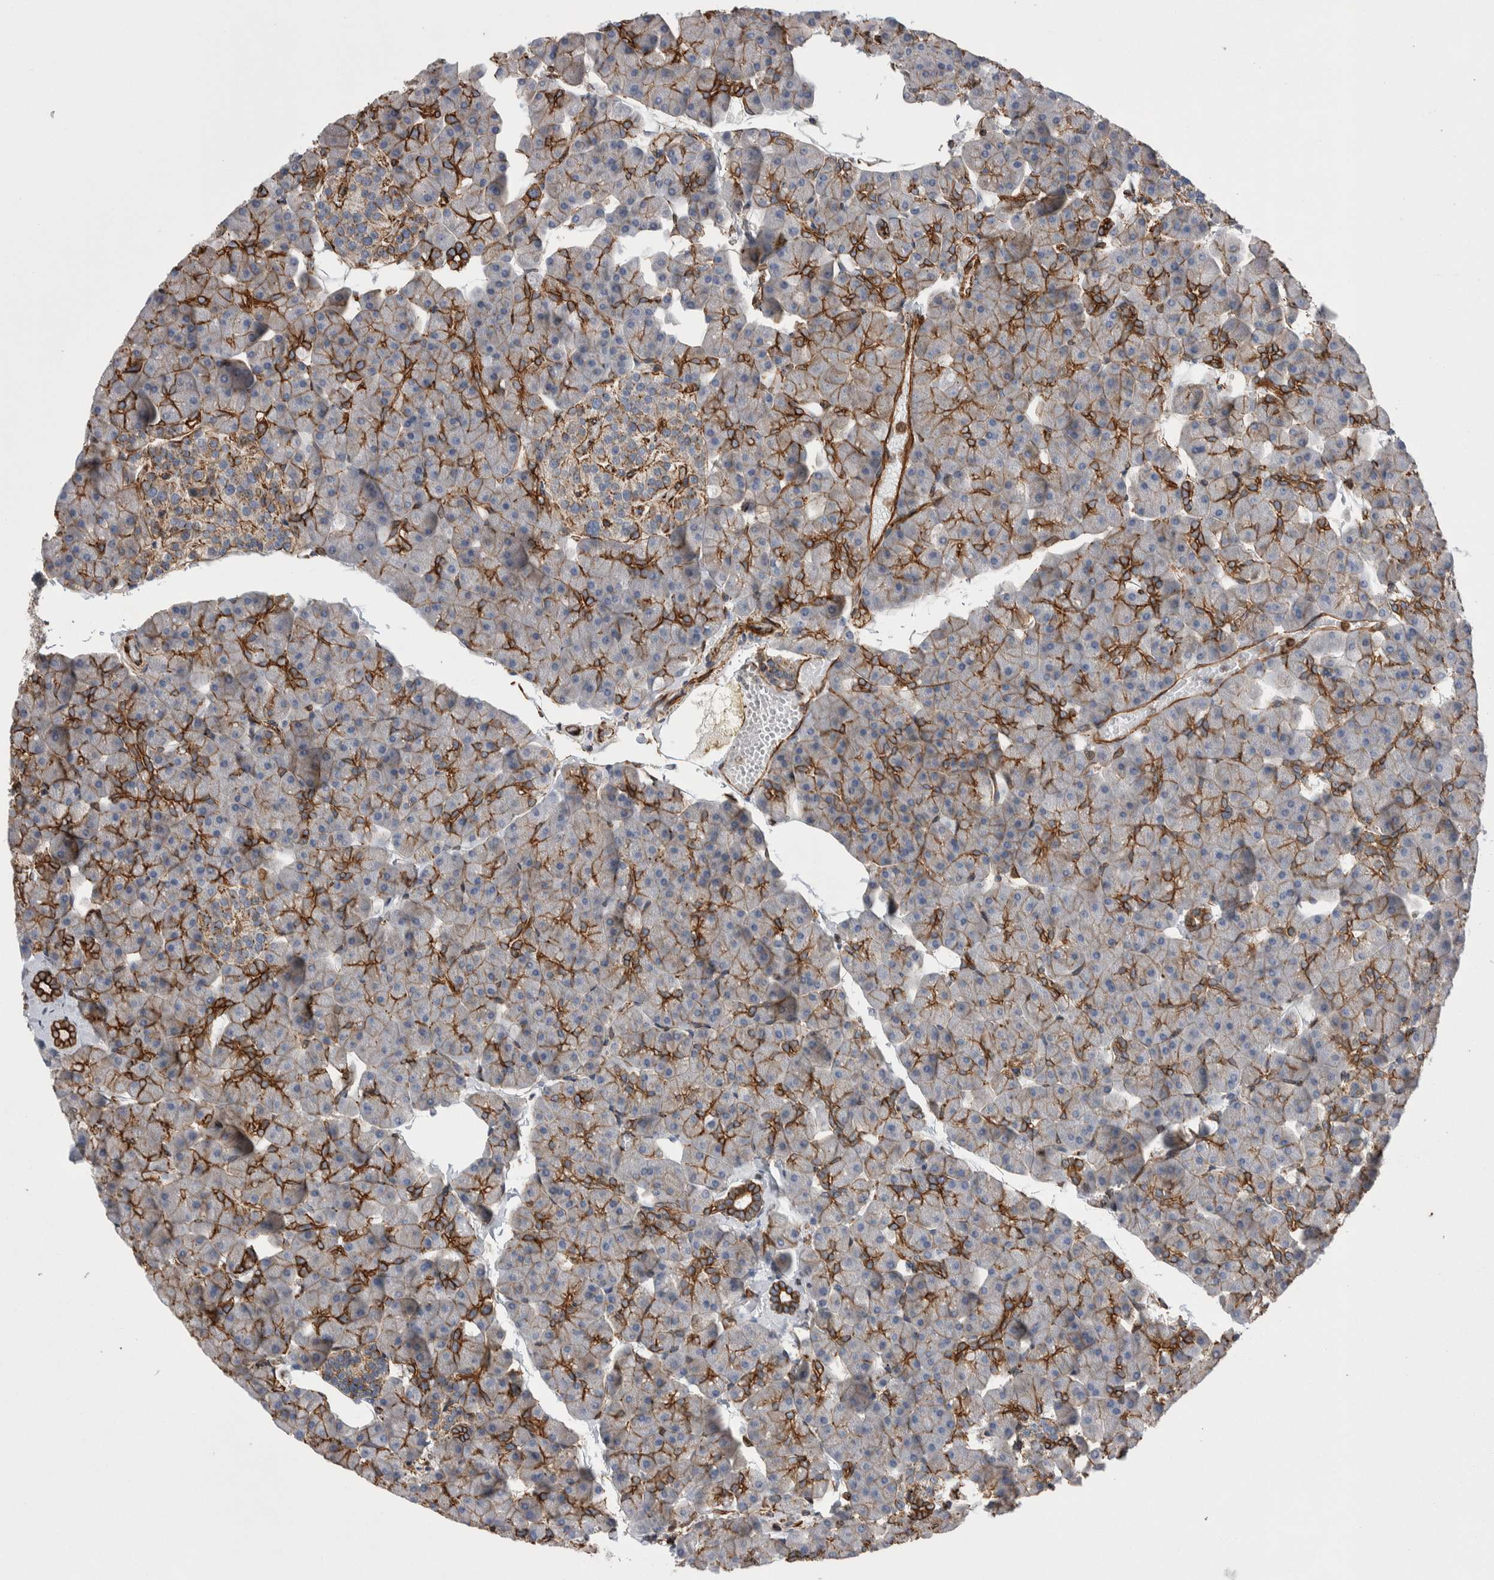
{"staining": {"intensity": "moderate", "quantity": "25%-75%", "location": "cytoplasmic/membranous"}, "tissue": "pancreas", "cell_type": "Exocrine glandular cells", "image_type": "normal", "snomed": [{"axis": "morphology", "description": "Normal tissue, NOS"}, {"axis": "topography", "description": "Pancreas"}], "caption": "IHC micrograph of unremarkable human pancreas stained for a protein (brown), which shows medium levels of moderate cytoplasmic/membranous expression in about 25%-75% of exocrine glandular cells.", "gene": "KIF12", "patient": {"sex": "male", "age": 35}}